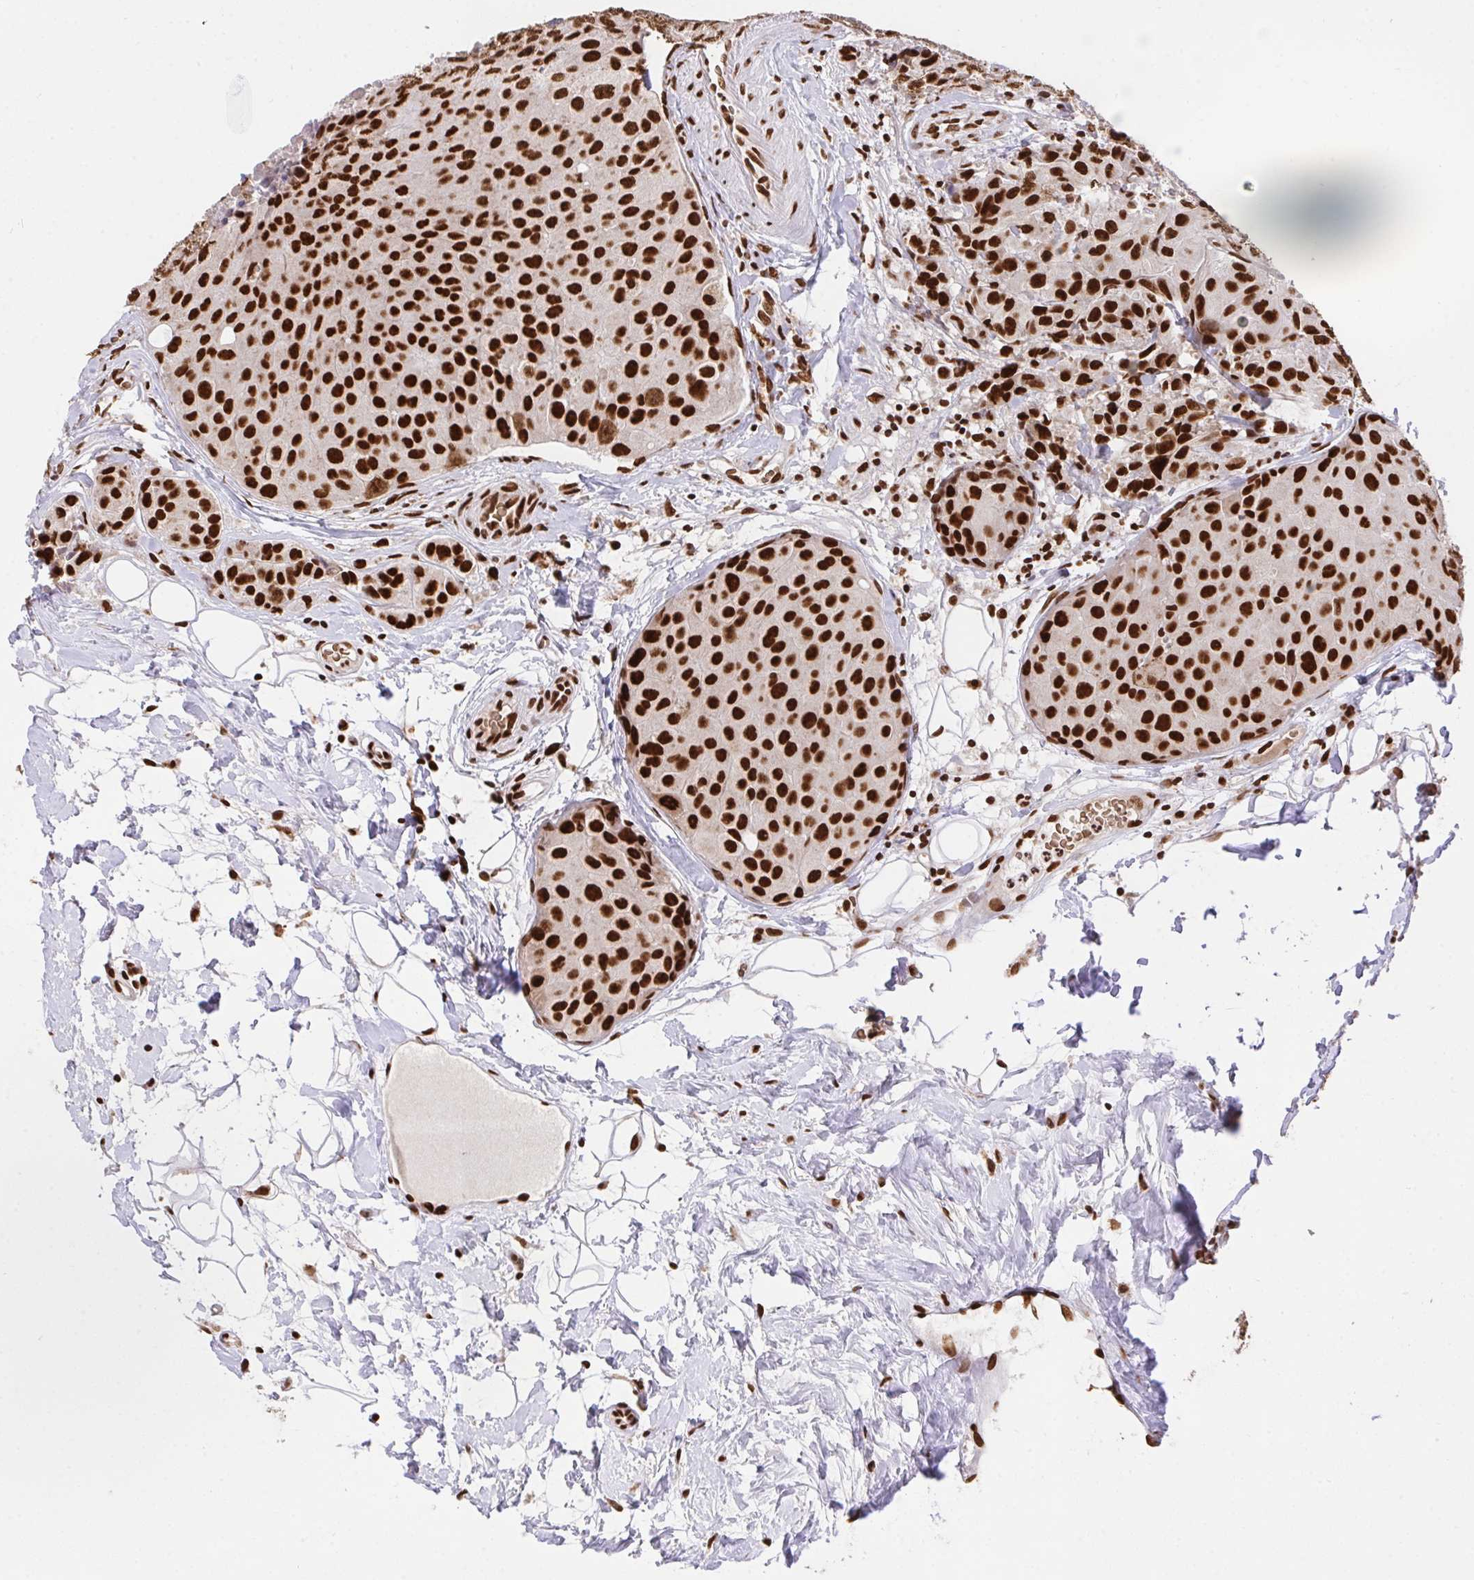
{"staining": {"intensity": "strong", "quantity": ">75%", "location": "nuclear"}, "tissue": "breast cancer", "cell_type": "Tumor cells", "image_type": "cancer", "snomed": [{"axis": "morphology", "description": "Duct carcinoma"}, {"axis": "topography", "description": "Breast"}], "caption": "Protein analysis of breast cancer tissue shows strong nuclear staining in approximately >75% of tumor cells.", "gene": "HNRNPL", "patient": {"sex": "female", "age": 43}}